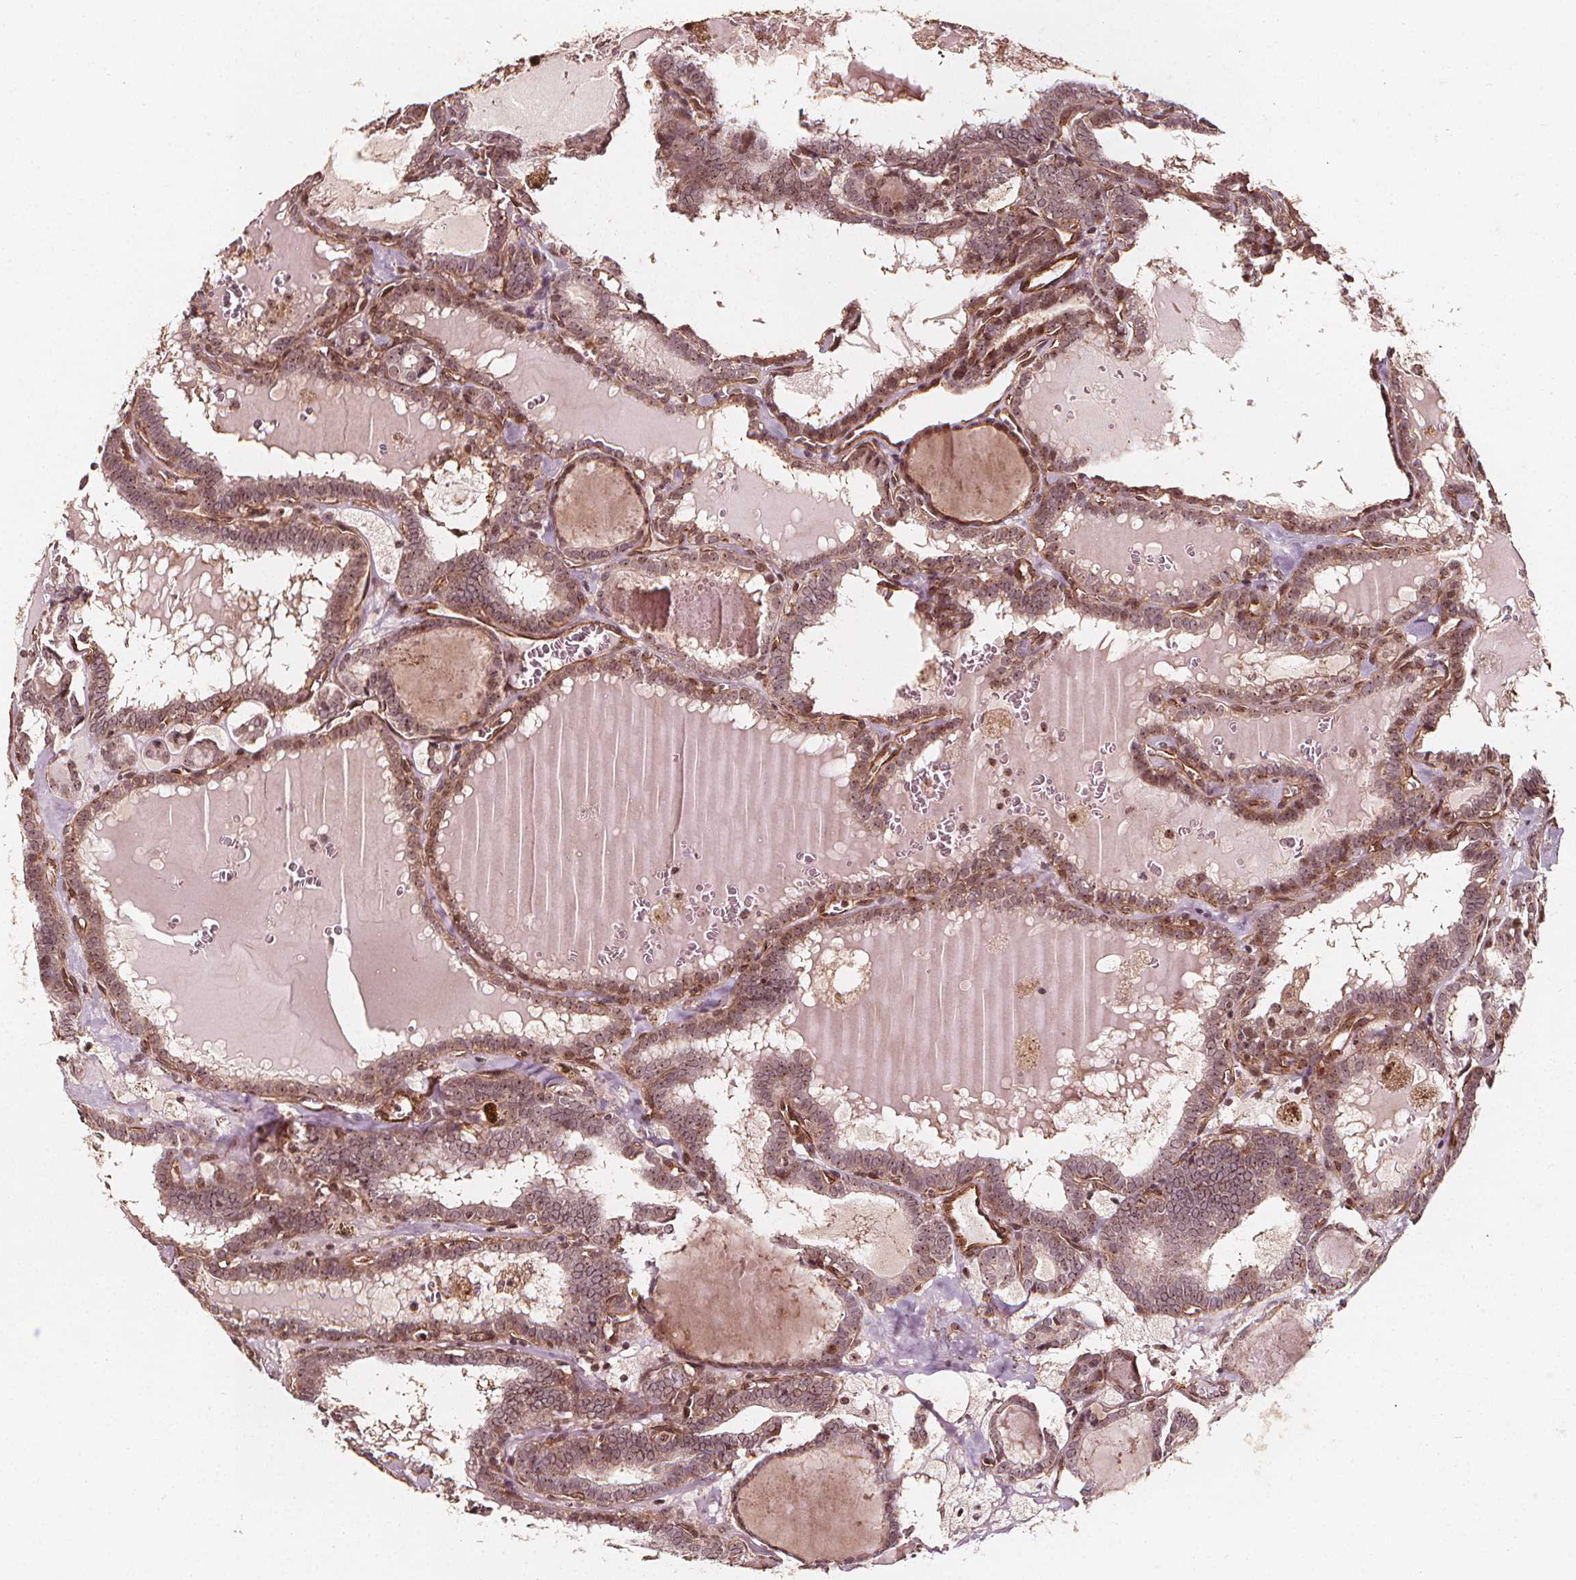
{"staining": {"intensity": "moderate", "quantity": ">75%", "location": "cytoplasmic/membranous,nuclear"}, "tissue": "thyroid cancer", "cell_type": "Tumor cells", "image_type": "cancer", "snomed": [{"axis": "morphology", "description": "Papillary adenocarcinoma, NOS"}, {"axis": "topography", "description": "Thyroid gland"}], "caption": "This is an image of immunohistochemistry (IHC) staining of thyroid cancer, which shows moderate expression in the cytoplasmic/membranous and nuclear of tumor cells.", "gene": "EXOSC9", "patient": {"sex": "female", "age": 39}}